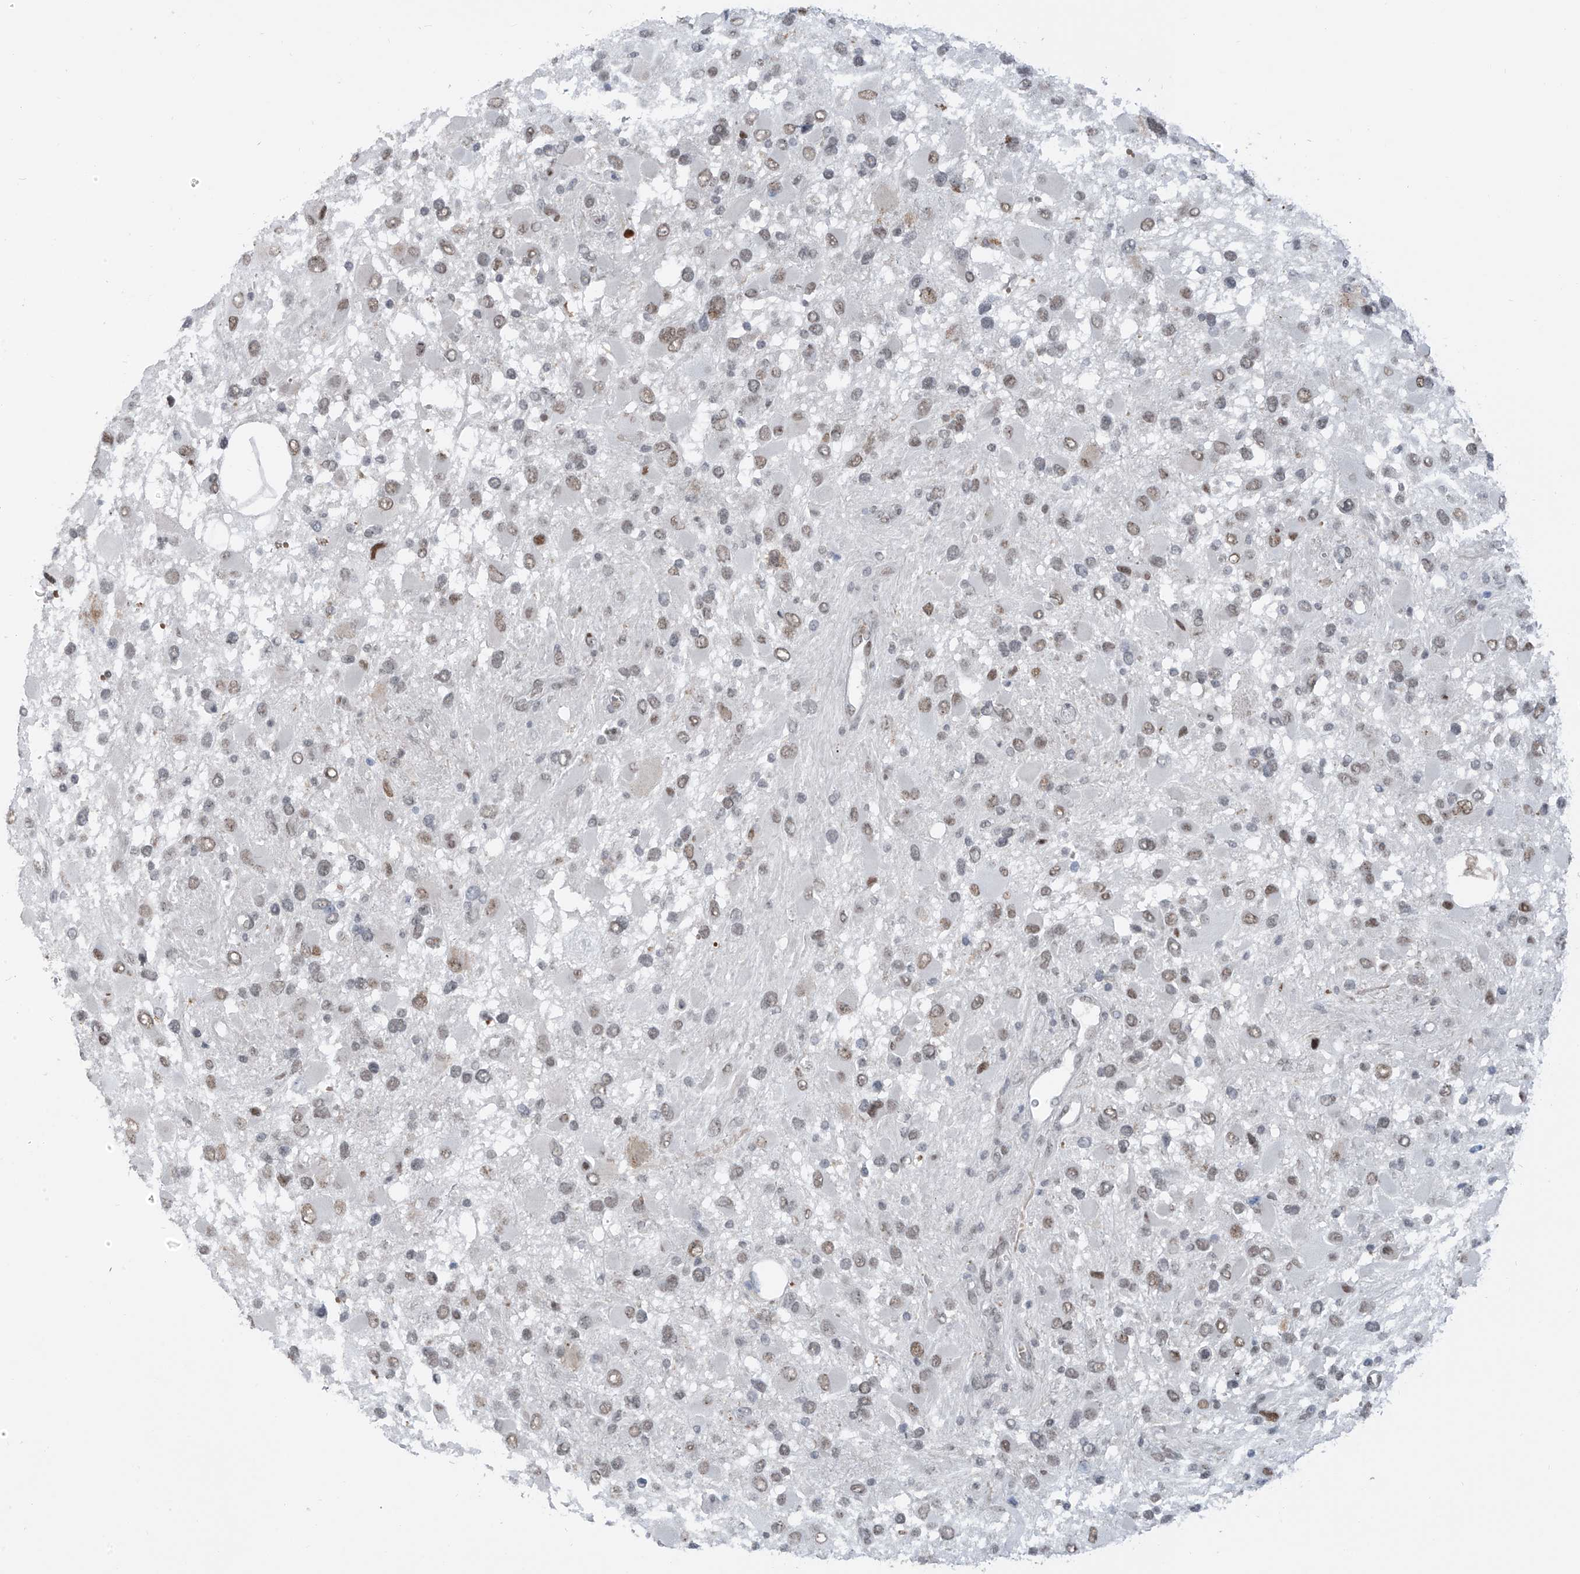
{"staining": {"intensity": "weak", "quantity": ">75%", "location": "nuclear"}, "tissue": "glioma", "cell_type": "Tumor cells", "image_type": "cancer", "snomed": [{"axis": "morphology", "description": "Glioma, malignant, High grade"}, {"axis": "topography", "description": "Brain"}], "caption": "Tumor cells display weak nuclear staining in approximately >75% of cells in malignant high-grade glioma.", "gene": "MCM9", "patient": {"sex": "male", "age": 53}}